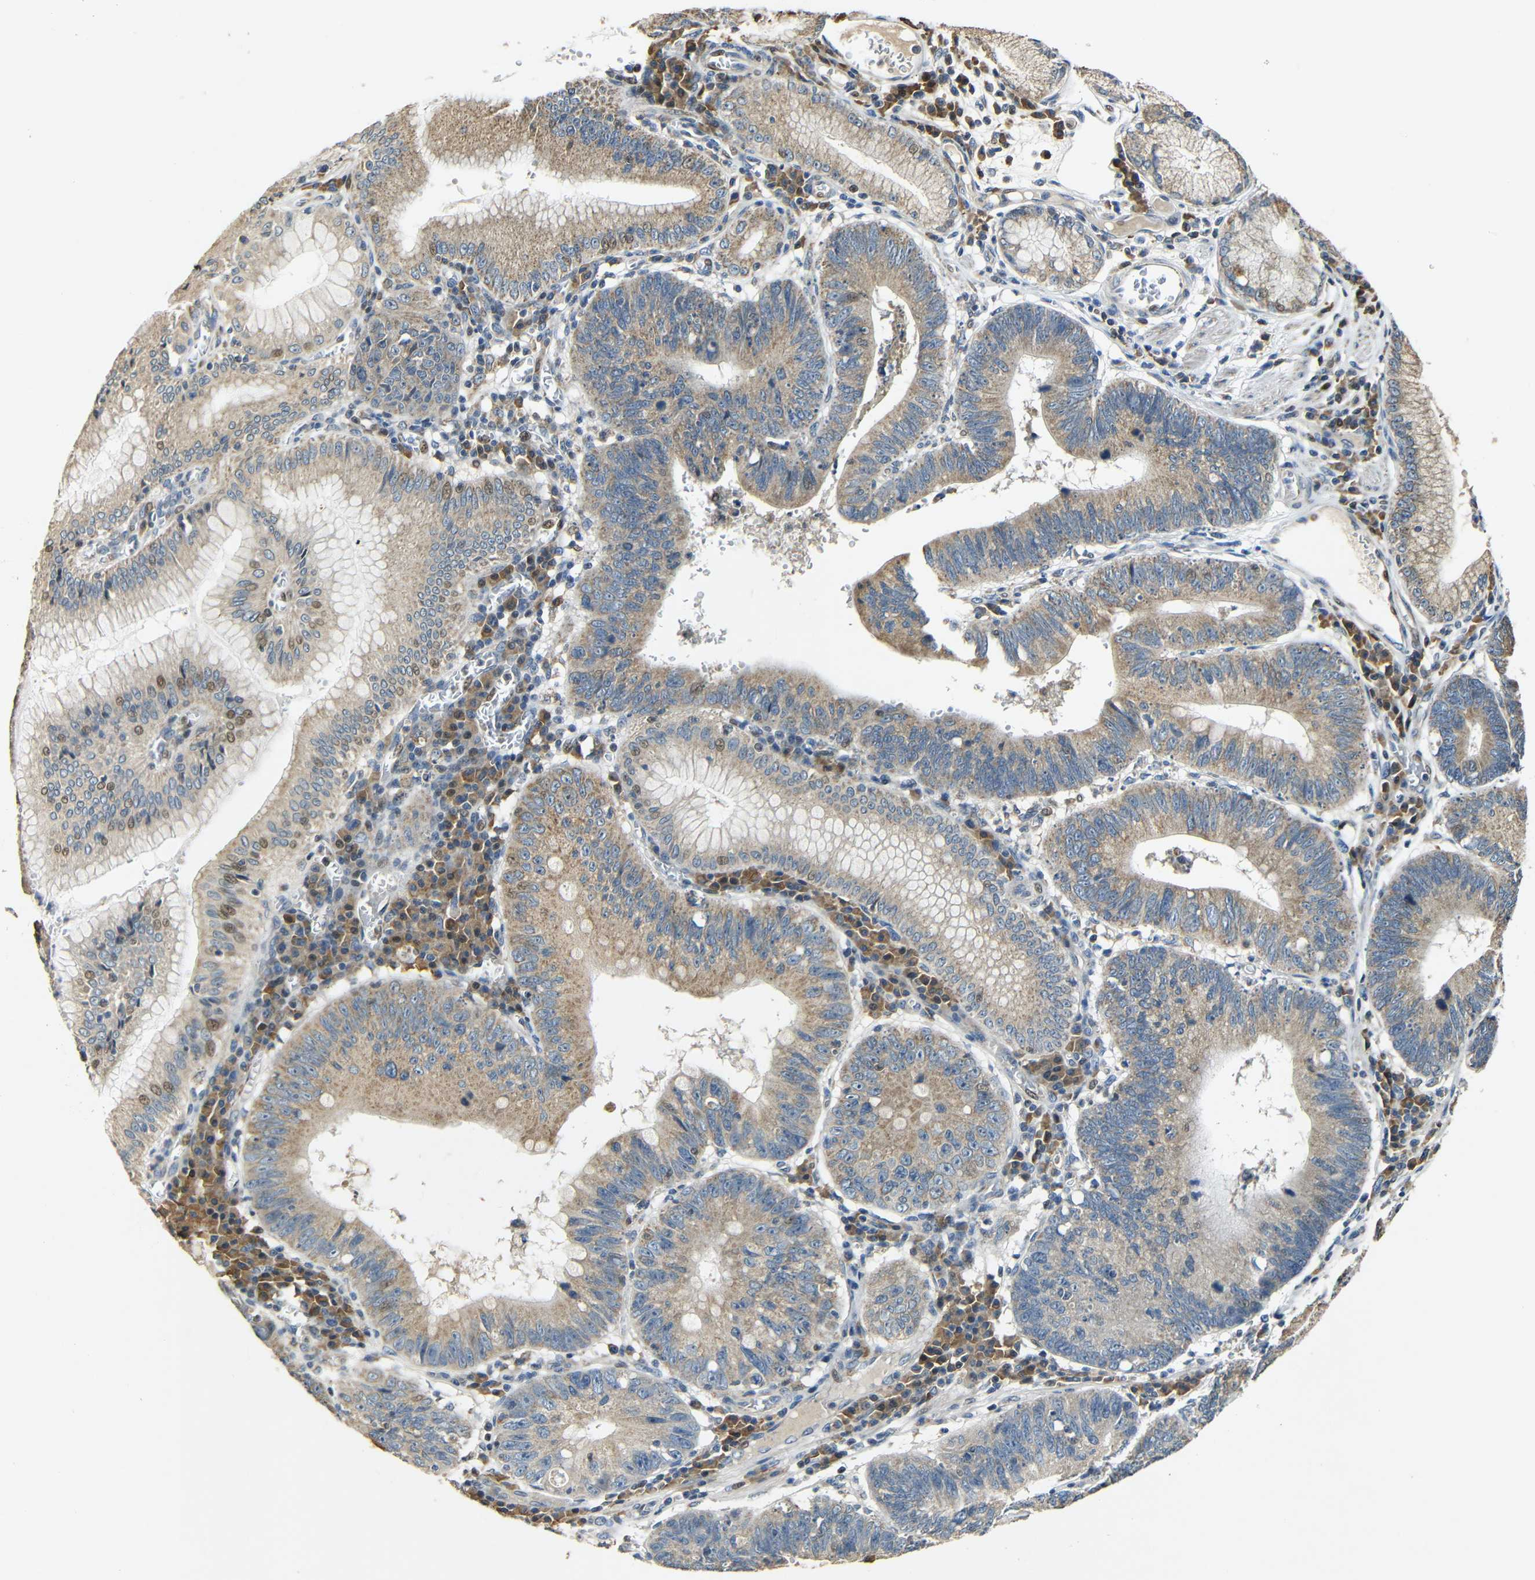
{"staining": {"intensity": "moderate", "quantity": ">75%", "location": "cytoplasmic/membranous"}, "tissue": "stomach cancer", "cell_type": "Tumor cells", "image_type": "cancer", "snomed": [{"axis": "morphology", "description": "Adenocarcinoma, NOS"}, {"axis": "topography", "description": "Stomach"}], "caption": "Protein analysis of stomach cancer (adenocarcinoma) tissue exhibits moderate cytoplasmic/membranous expression in about >75% of tumor cells.", "gene": "KAZALD1", "patient": {"sex": "male", "age": 59}}